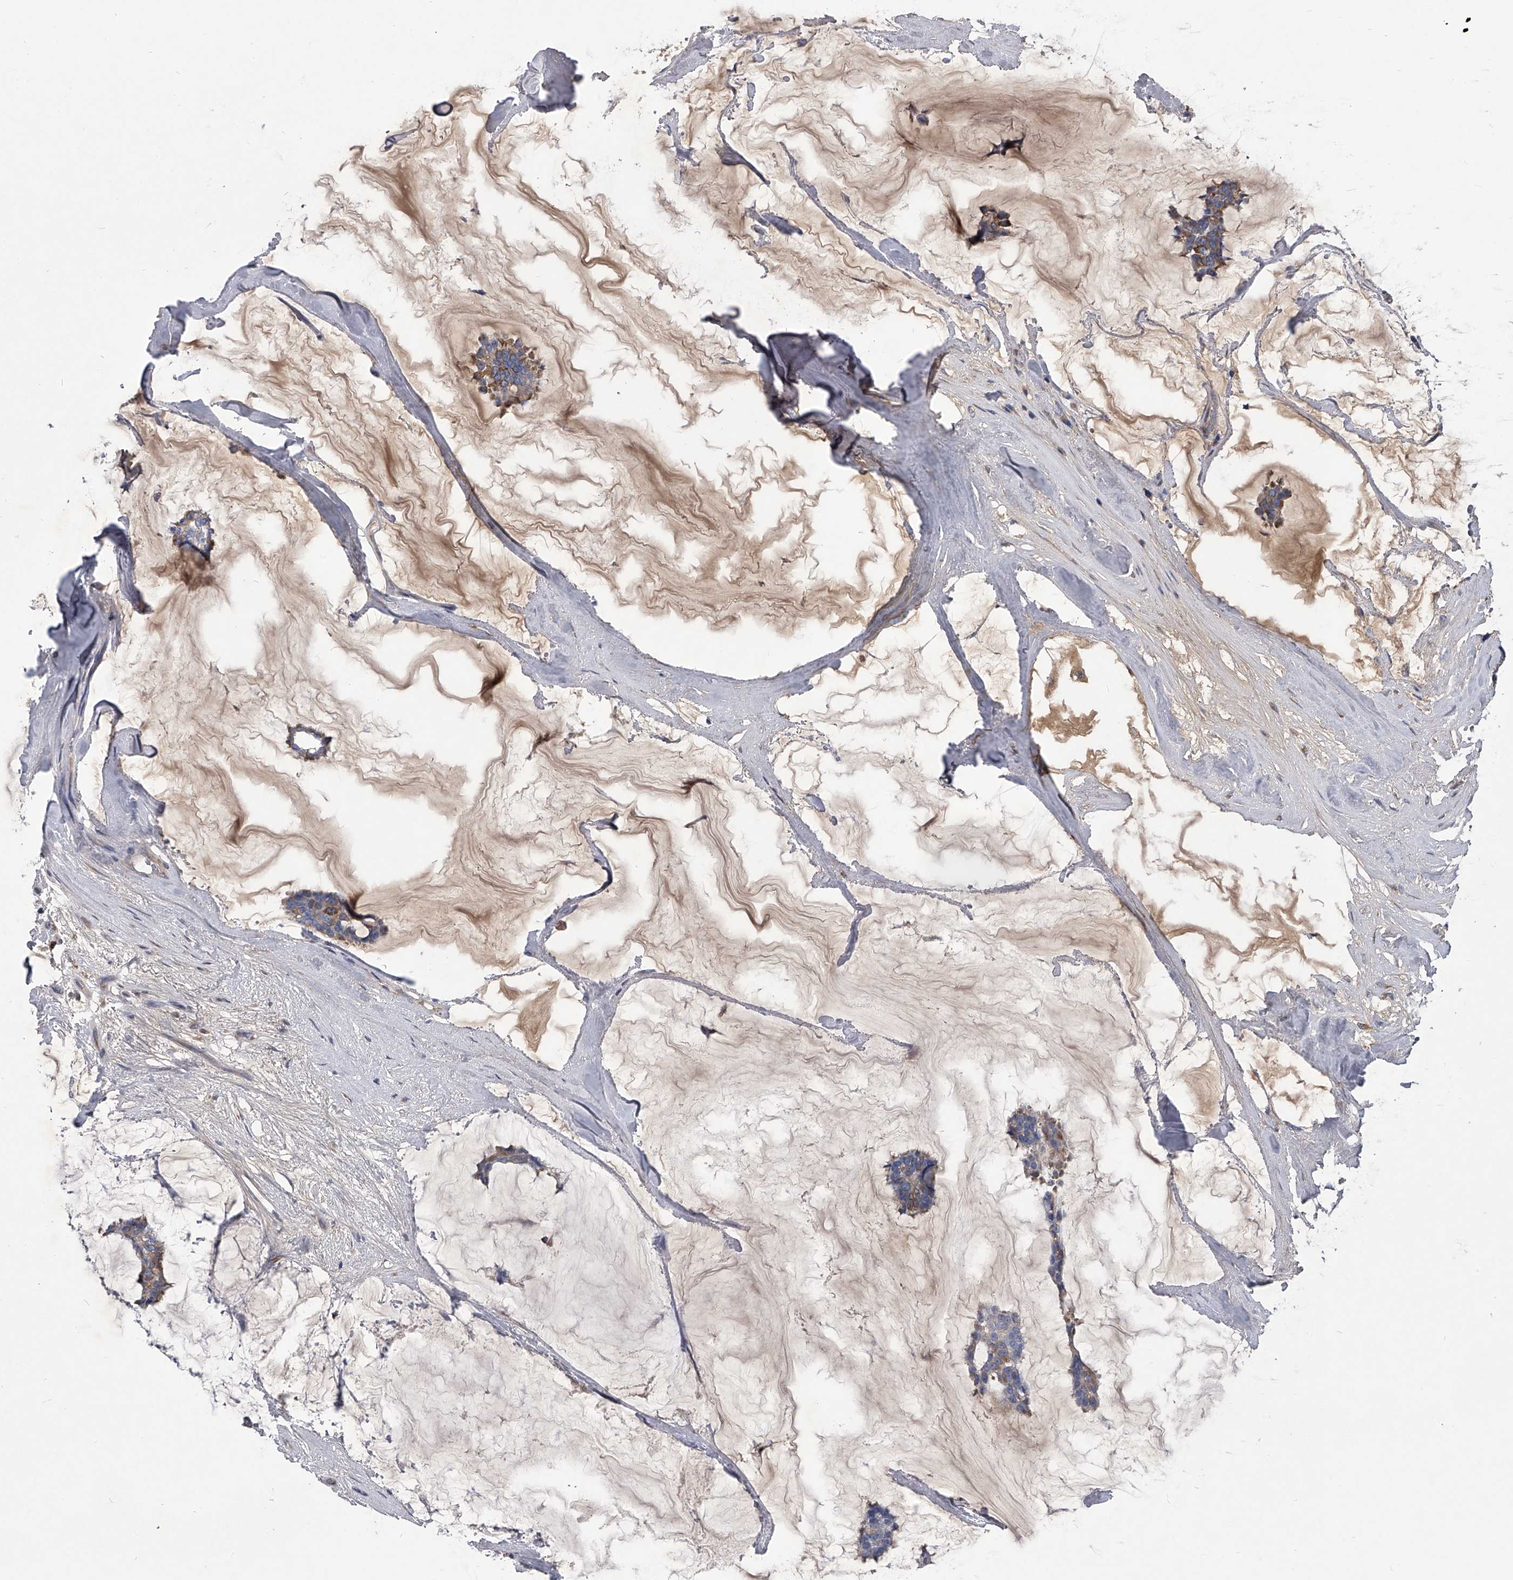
{"staining": {"intensity": "moderate", "quantity": "<25%", "location": "cytoplasmic/membranous"}, "tissue": "breast cancer", "cell_type": "Tumor cells", "image_type": "cancer", "snomed": [{"axis": "morphology", "description": "Duct carcinoma"}, {"axis": "topography", "description": "Breast"}], "caption": "Immunohistochemistry (IHC) (DAB (3,3'-diaminobenzidine)) staining of breast invasive ductal carcinoma shows moderate cytoplasmic/membranous protein staining in about <25% of tumor cells.", "gene": "CCR4", "patient": {"sex": "female", "age": 93}}